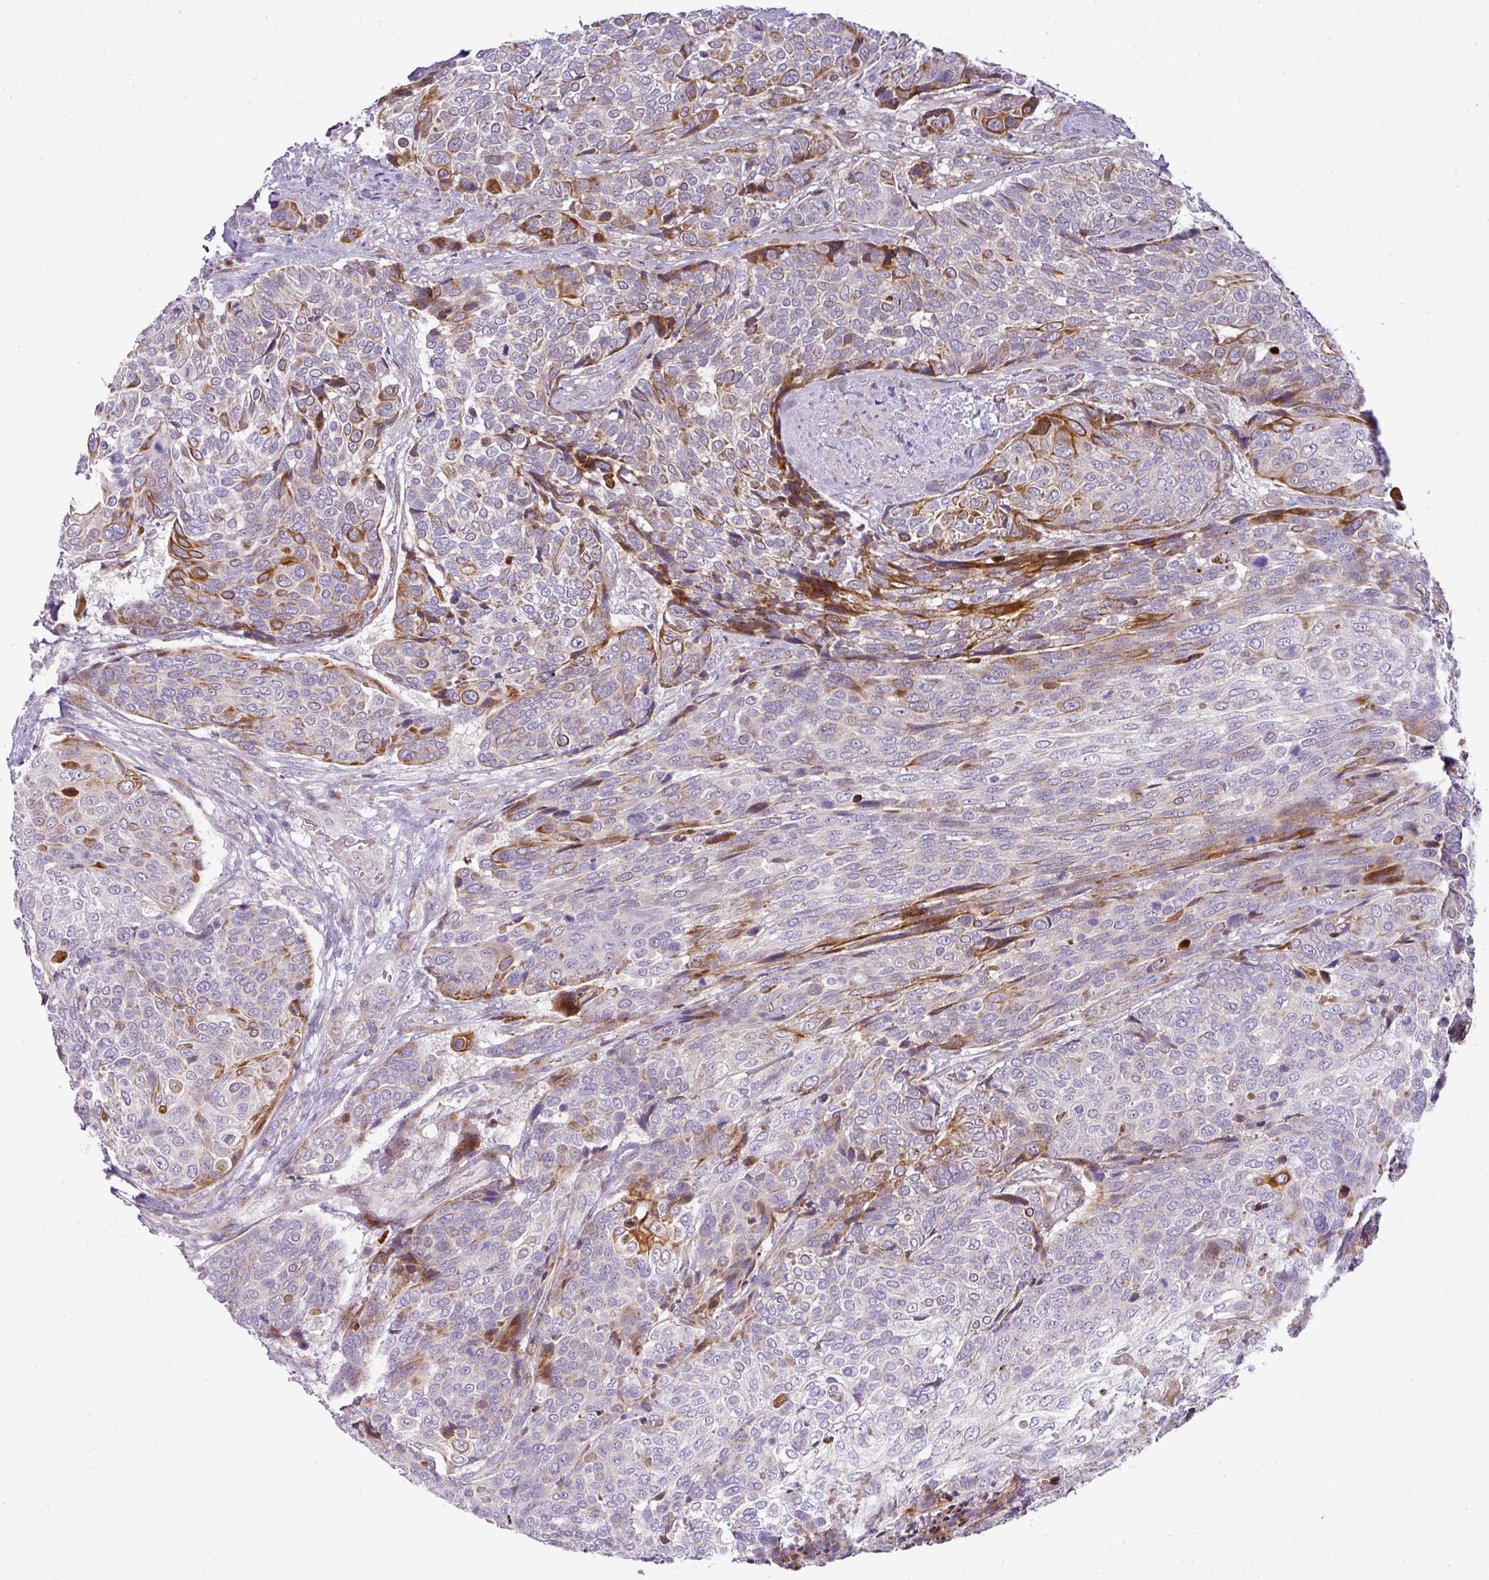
{"staining": {"intensity": "moderate", "quantity": "25%-75%", "location": "cytoplasmic/membranous"}, "tissue": "urothelial cancer", "cell_type": "Tumor cells", "image_type": "cancer", "snomed": [{"axis": "morphology", "description": "Urothelial carcinoma, High grade"}, {"axis": "topography", "description": "Urinary bladder"}], "caption": "Immunohistochemical staining of urothelial cancer shows medium levels of moderate cytoplasmic/membranous expression in approximately 25%-75% of tumor cells.", "gene": "ATP6V1F", "patient": {"sex": "female", "age": 70}}